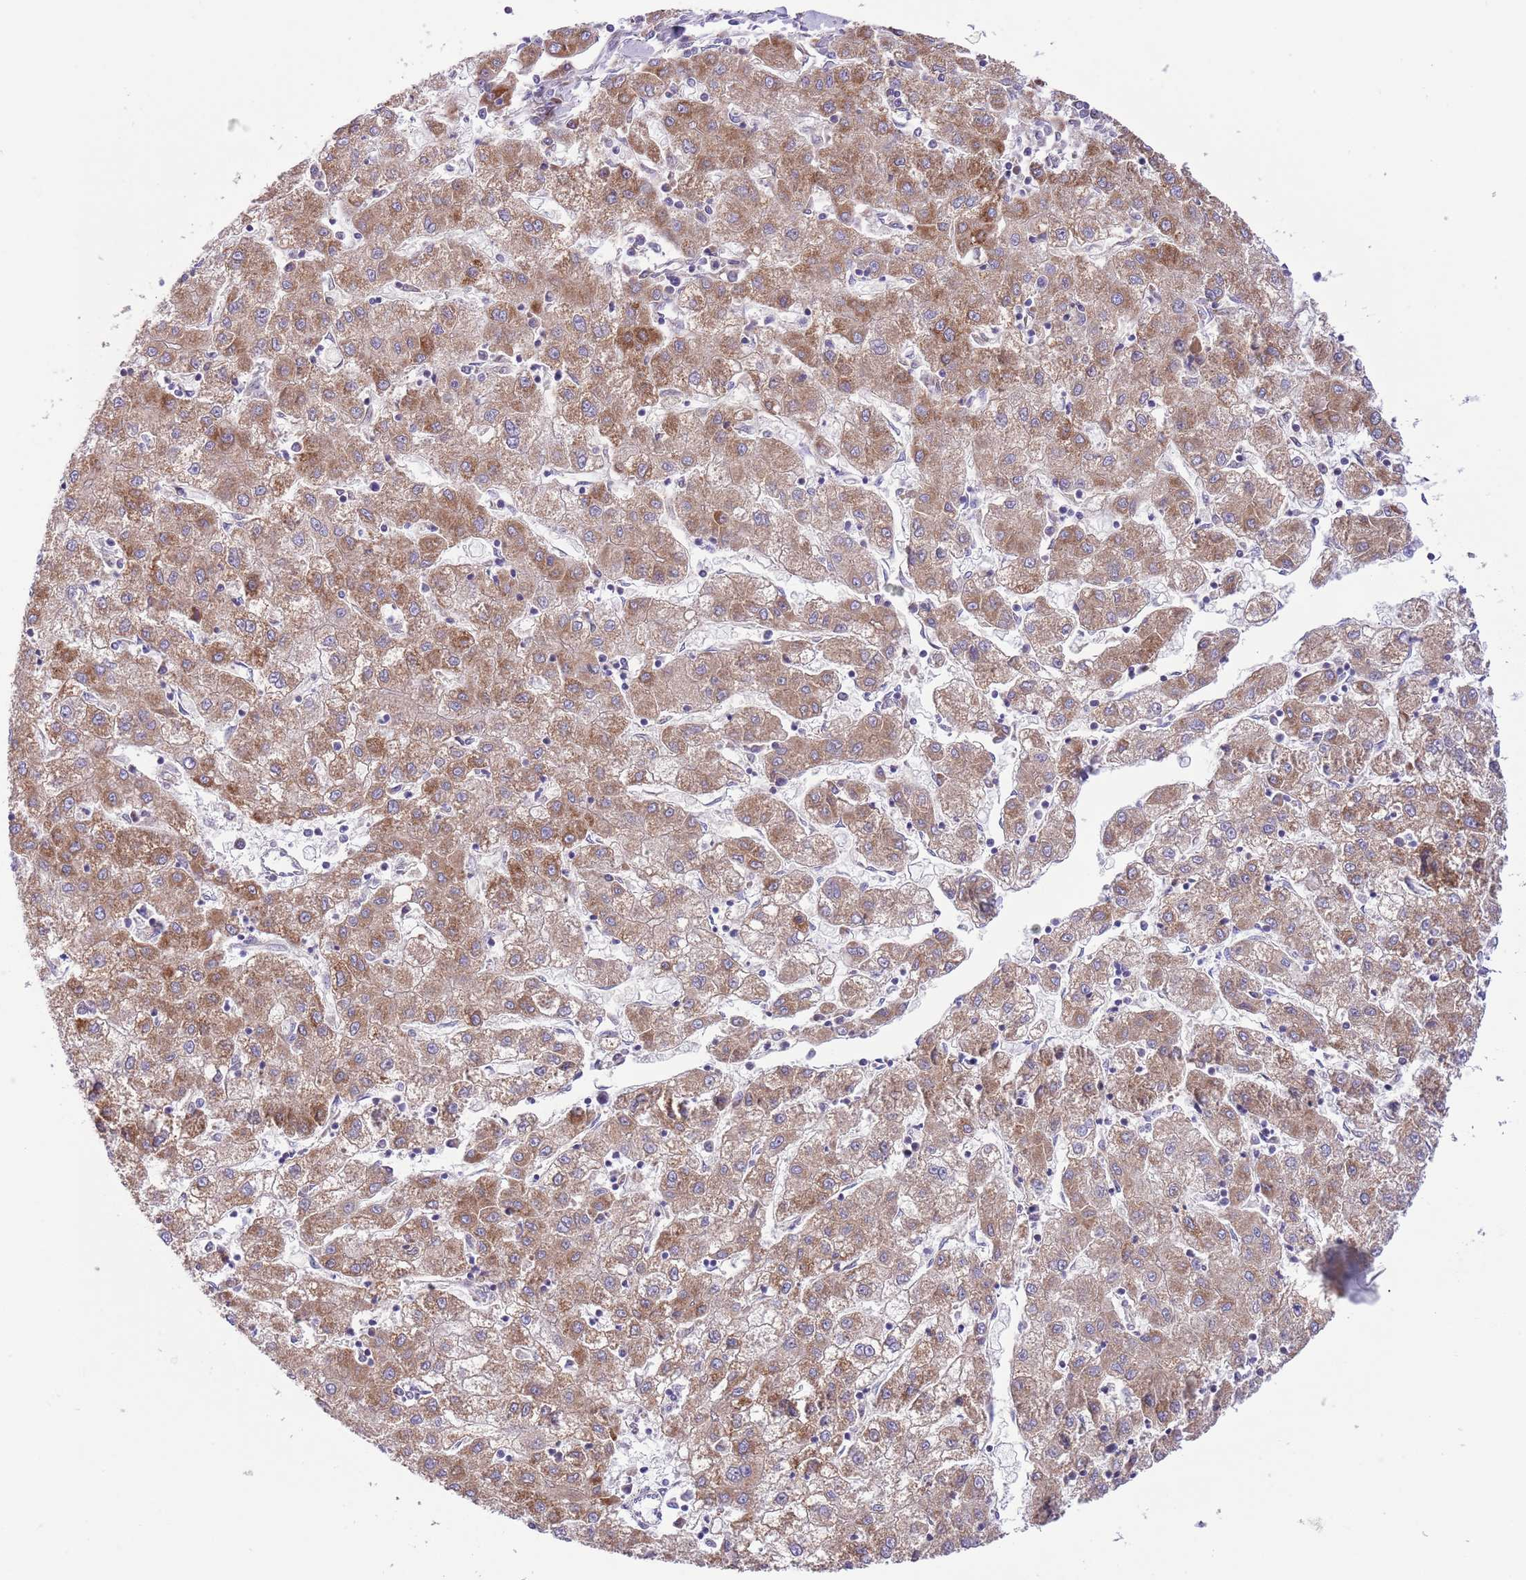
{"staining": {"intensity": "moderate", "quantity": ">75%", "location": "cytoplasmic/membranous"}, "tissue": "liver cancer", "cell_type": "Tumor cells", "image_type": "cancer", "snomed": [{"axis": "morphology", "description": "Carcinoma, Hepatocellular, NOS"}, {"axis": "topography", "description": "Liver"}], "caption": "IHC of liver cancer reveals medium levels of moderate cytoplasmic/membranous positivity in about >75% of tumor cells.", "gene": "SS18L2", "patient": {"sex": "male", "age": 72}}